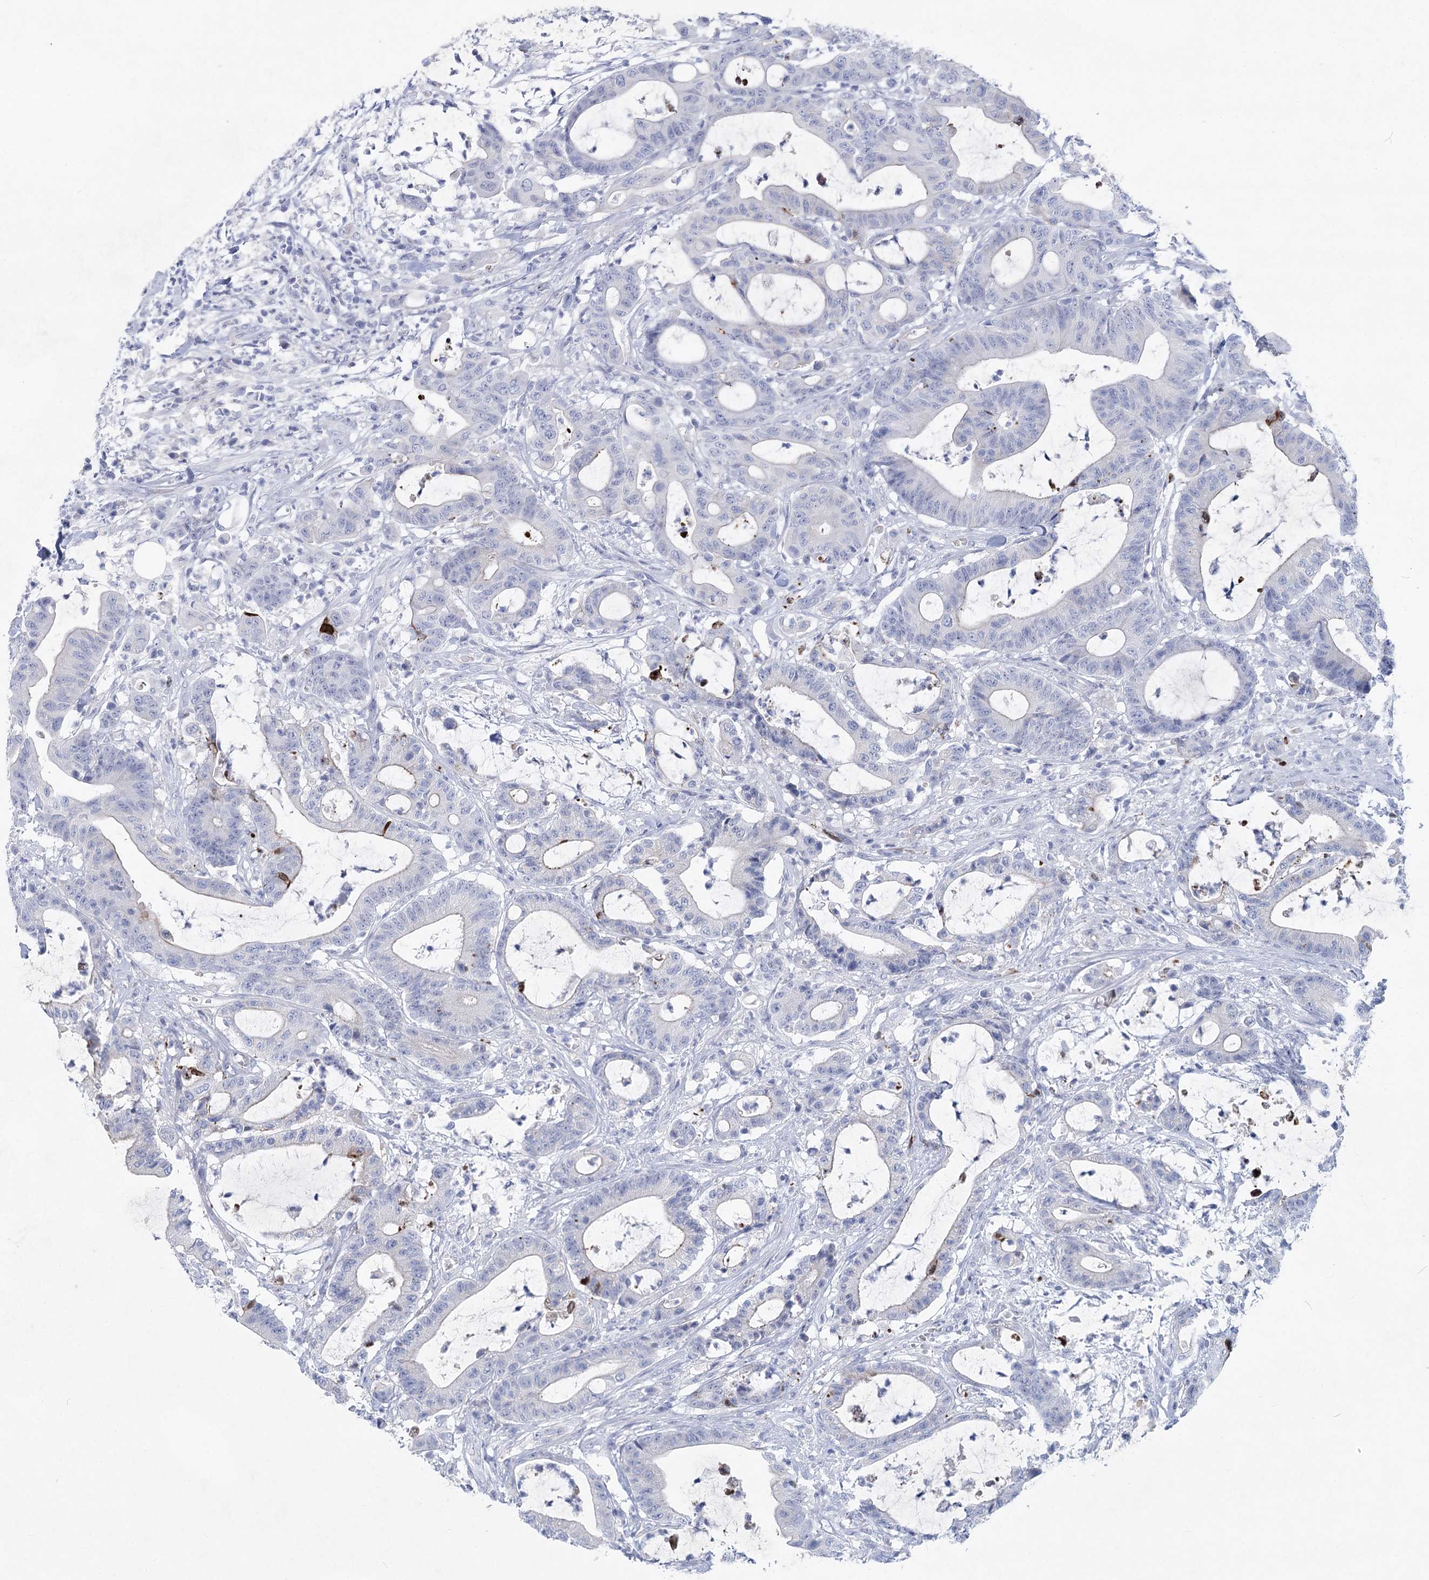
{"staining": {"intensity": "negative", "quantity": "none", "location": "none"}, "tissue": "colorectal cancer", "cell_type": "Tumor cells", "image_type": "cancer", "snomed": [{"axis": "morphology", "description": "Adenocarcinoma, NOS"}, {"axis": "topography", "description": "Colon"}], "caption": "DAB (3,3'-diaminobenzidine) immunohistochemical staining of human colorectal adenocarcinoma displays no significant positivity in tumor cells.", "gene": "WDR74", "patient": {"sex": "female", "age": 84}}